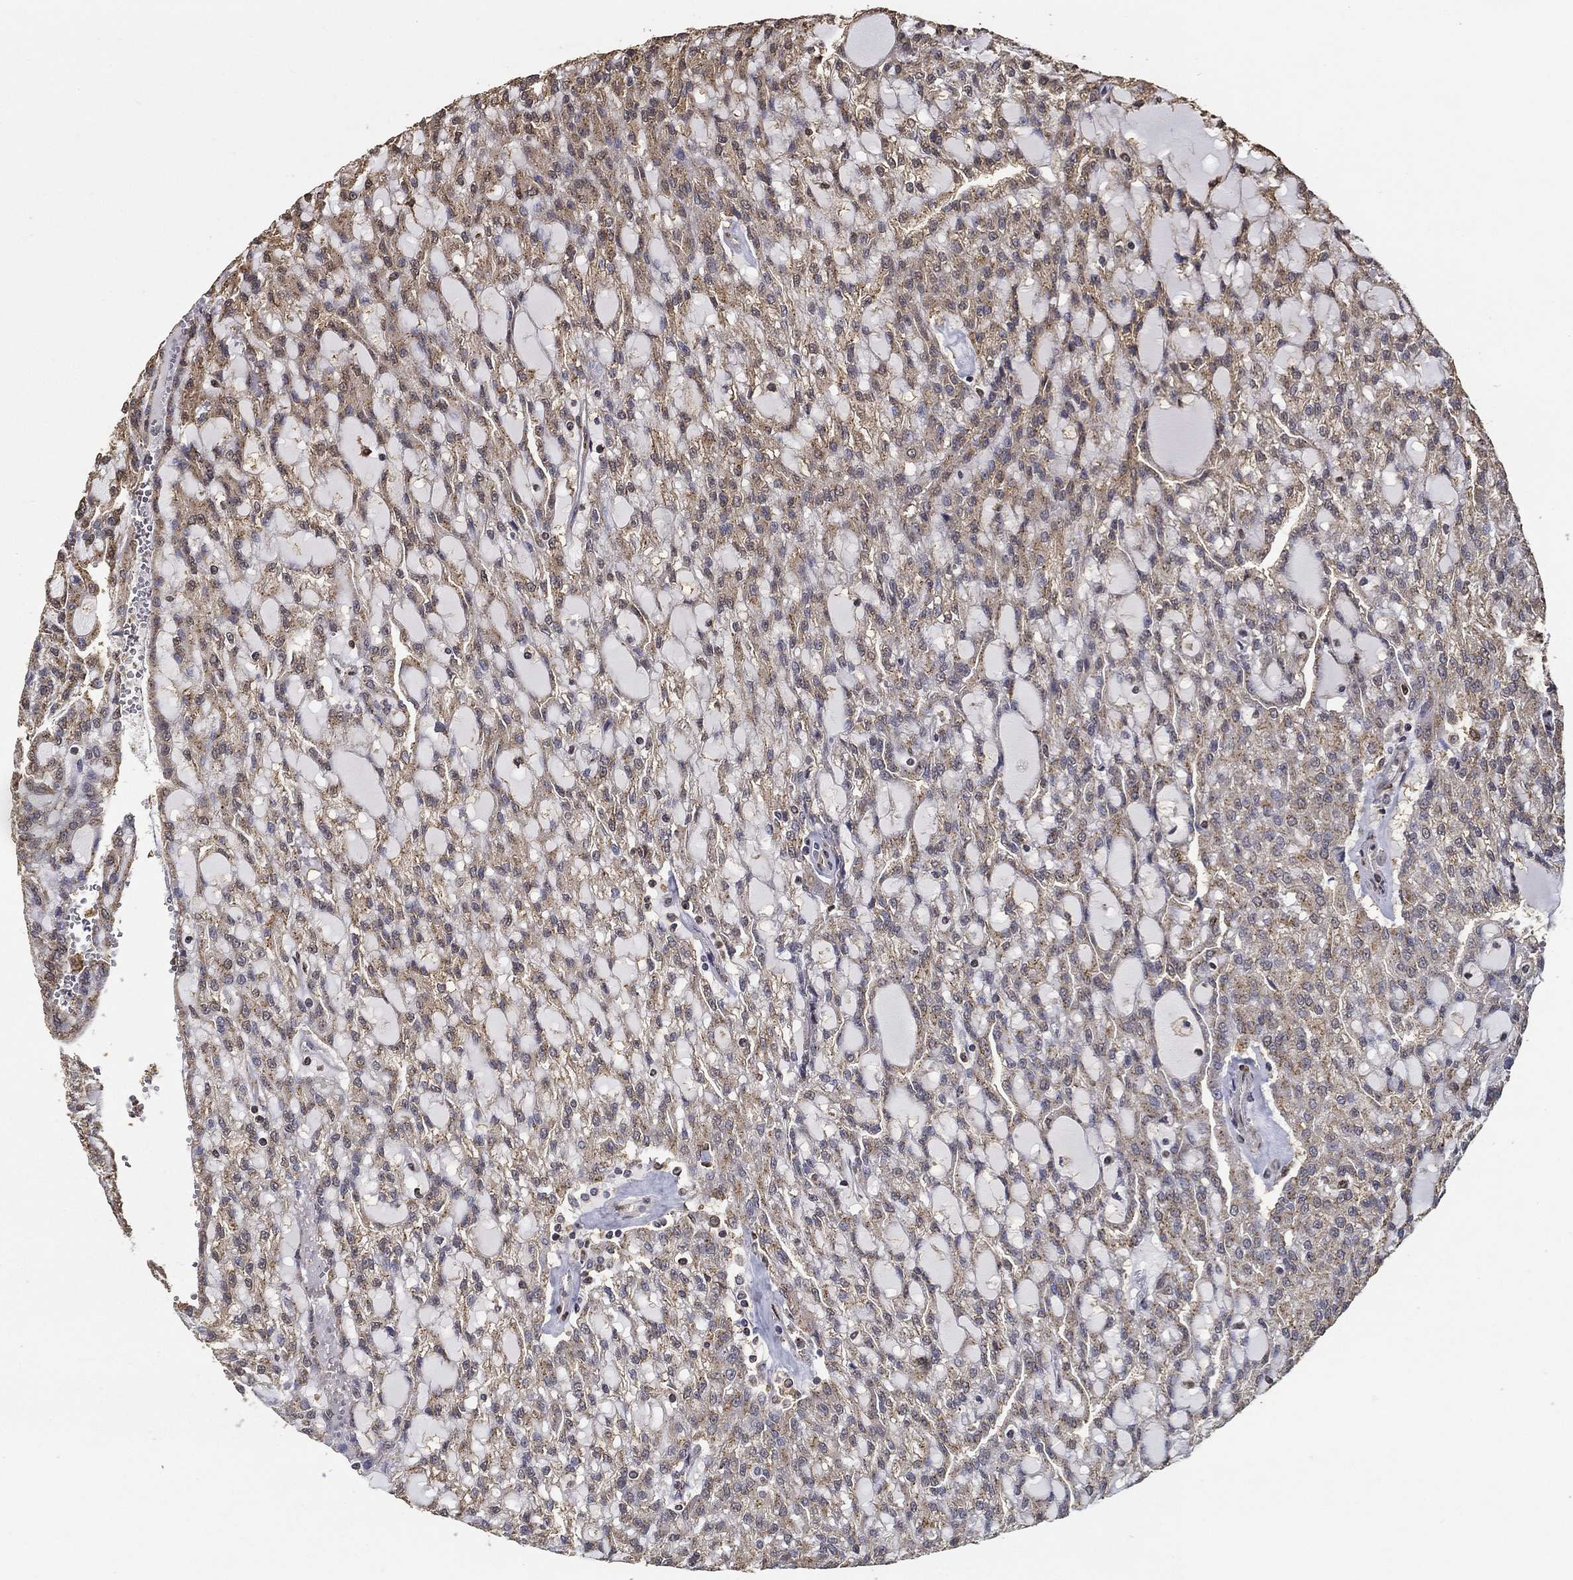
{"staining": {"intensity": "weak", "quantity": "25%-75%", "location": "cytoplasmic/membranous"}, "tissue": "renal cancer", "cell_type": "Tumor cells", "image_type": "cancer", "snomed": [{"axis": "morphology", "description": "Adenocarcinoma, NOS"}, {"axis": "topography", "description": "Kidney"}], "caption": "Protein positivity by IHC displays weak cytoplasmic/membranous positivity in approximately 25%-75% of tumor cells in renal cancer (adenocarcinoma). (Brightfield microscopy of DAB IHC at high magnification).", "gene": "GPR183", "patient": {"sex": "male", "age": 63}}